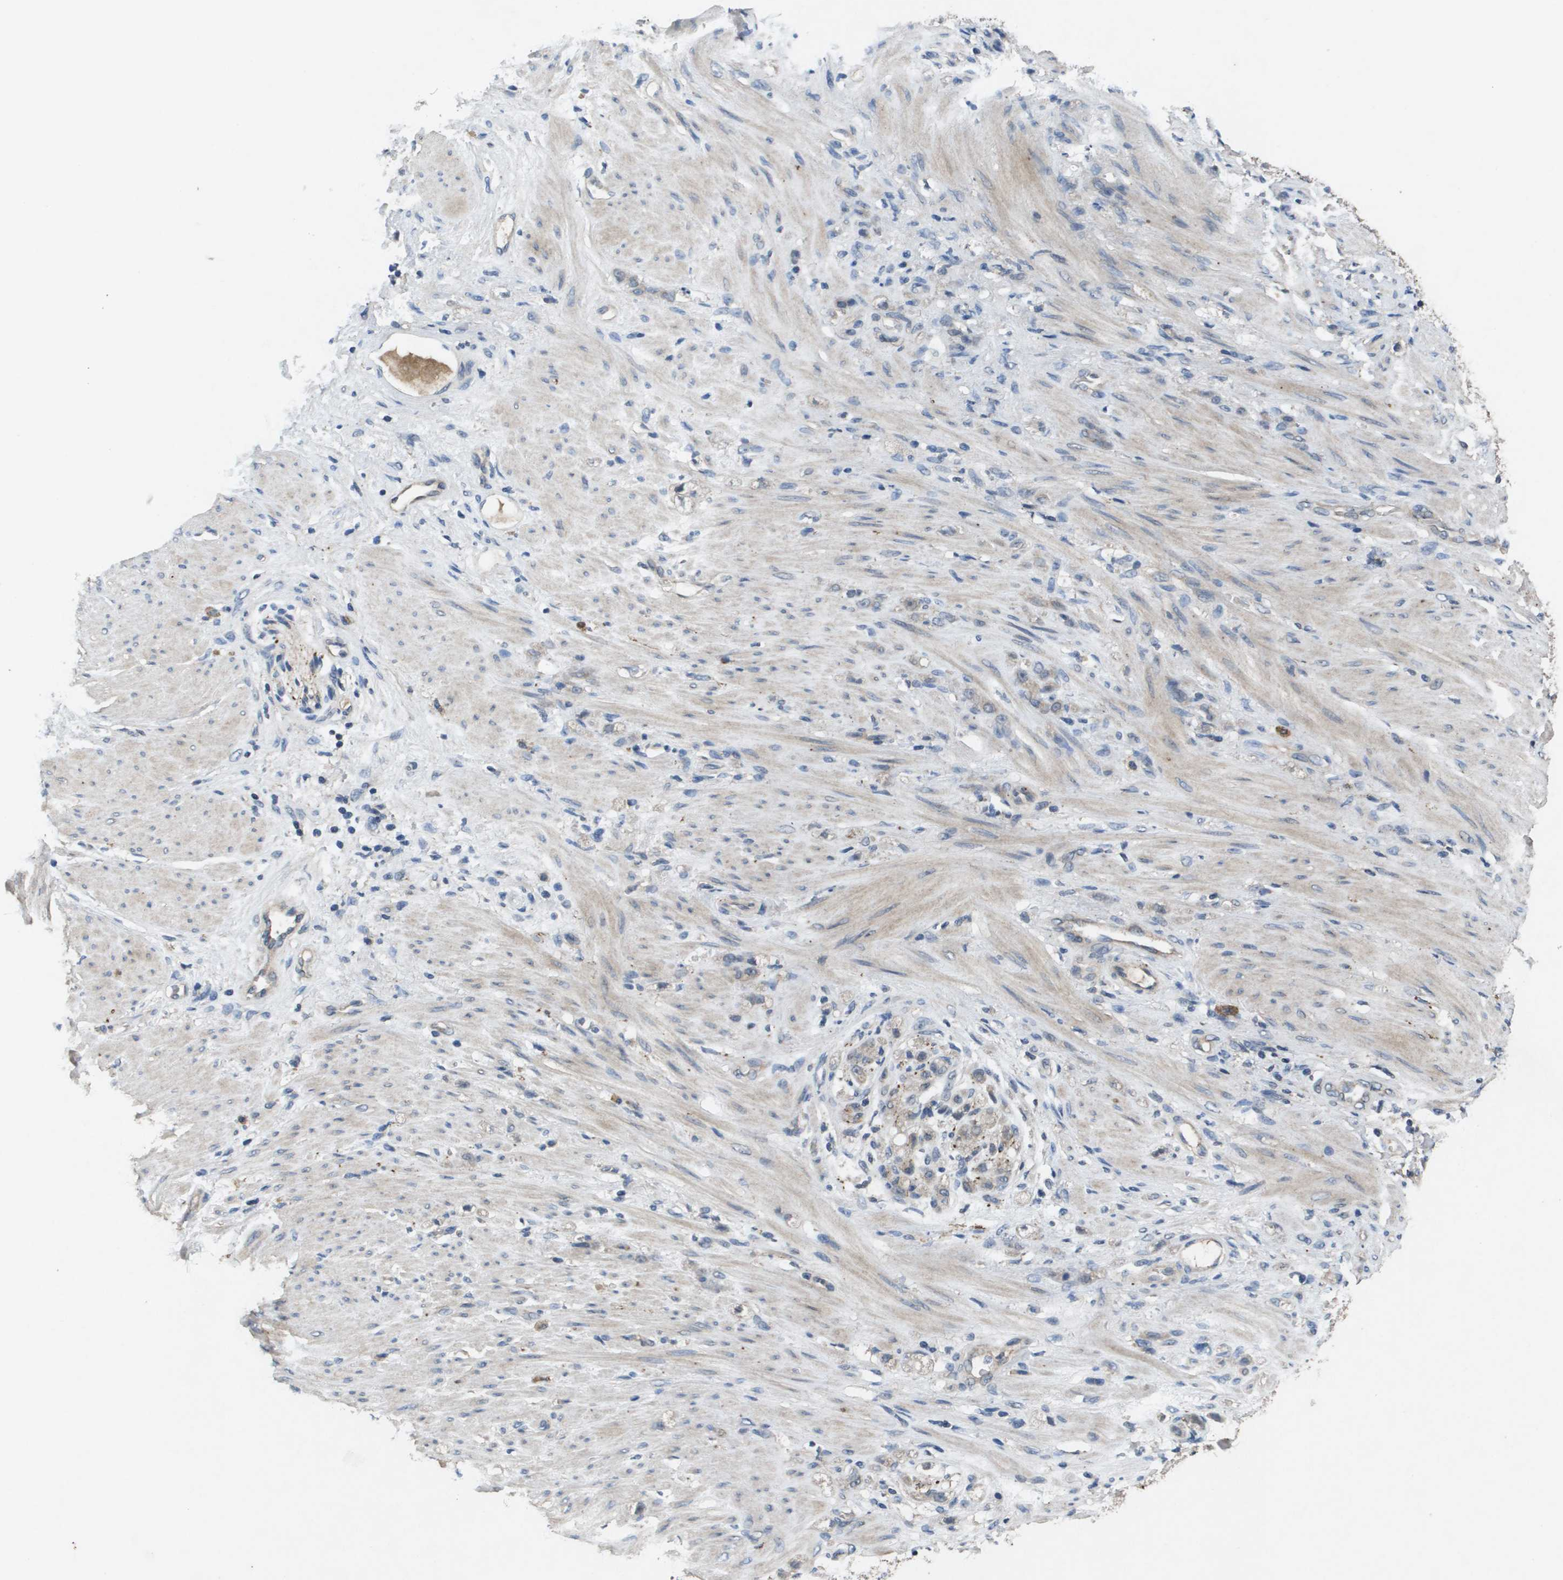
{"staining": {"intensity": "weak", "quantity": "25%-75%", "location": "cytoplasmic/membranous"}, "tissue": "stomach cancer", "cell_type": "Tumor cells", "image_type": "cancer", "snomed": [{"axis": "morphology", "description": "Adenocarcinoma, NOS"}, {"axis": "topography", "description": "Stomach"}], "caption": "Stomach cancer was stained to show a protein in brown. There is low levels of weak cytoplasmic/membranous positivity in approximately 25%-75% of tumor cells.", "gene": "PROC", "patient": {"sex": "male", "age": 82}}